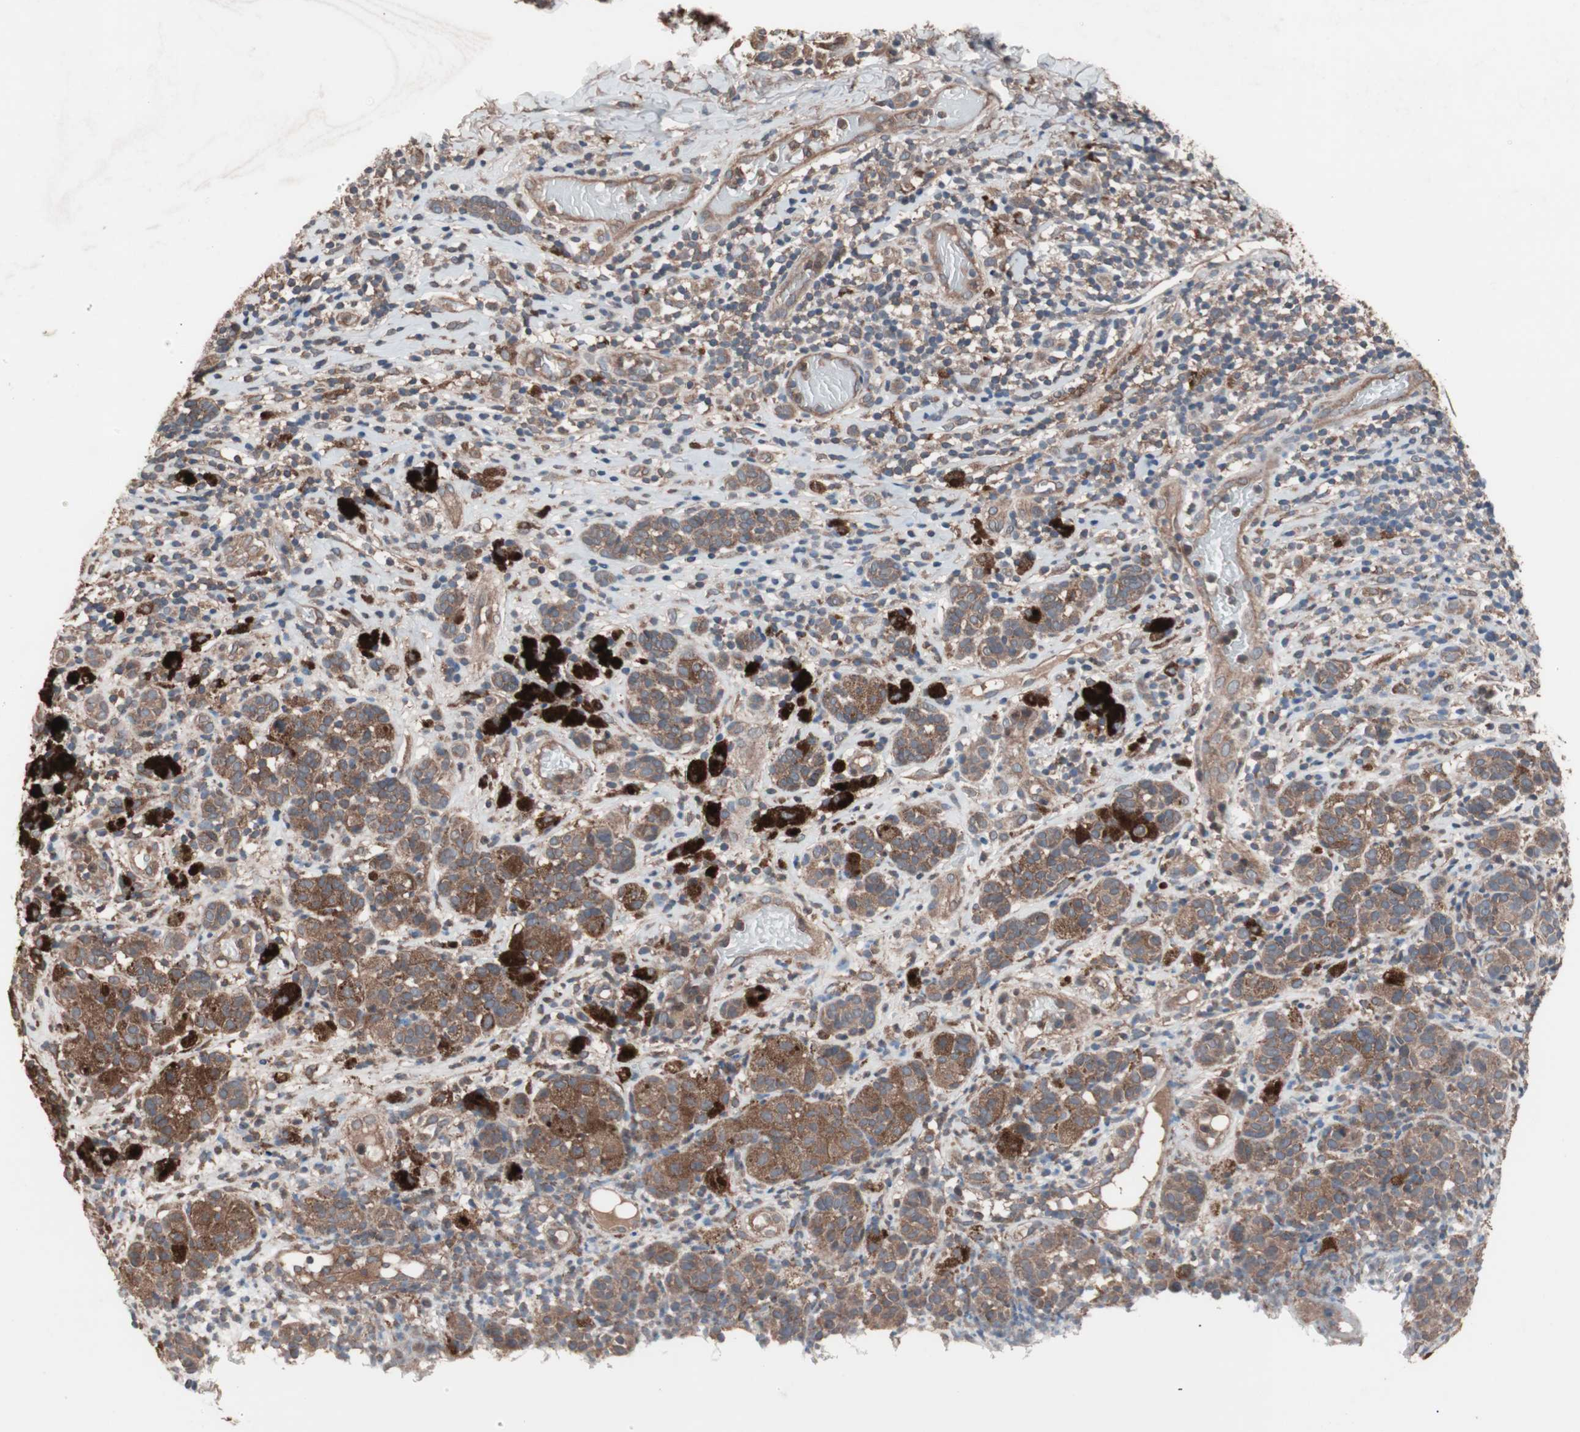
{"staining": {"intensity": "moderate", "quantity": ">75%", "location": "cytoplasmic/membranous"}, "tissue": "melanoma", "cell_type": "Tumor cells", "image_type": "cancer", "snomed": [{"axis": "morphology", "description": "Malignant melanoma, NOS"}, {"axis": "topography", "description": "Skin"}], "caption": "A brown stain labels moderate cytoplasmic/membranous positivity of a protein in human melanoma tumor cells. The protein is stained brown, and the nuclei are stained in blue (DAB (3,3'-diaminobenzidine) IHC with brightfield microscopy, high magnification).", "gene": "ATG7", "patient": {"sex": "male", "age": 64}}